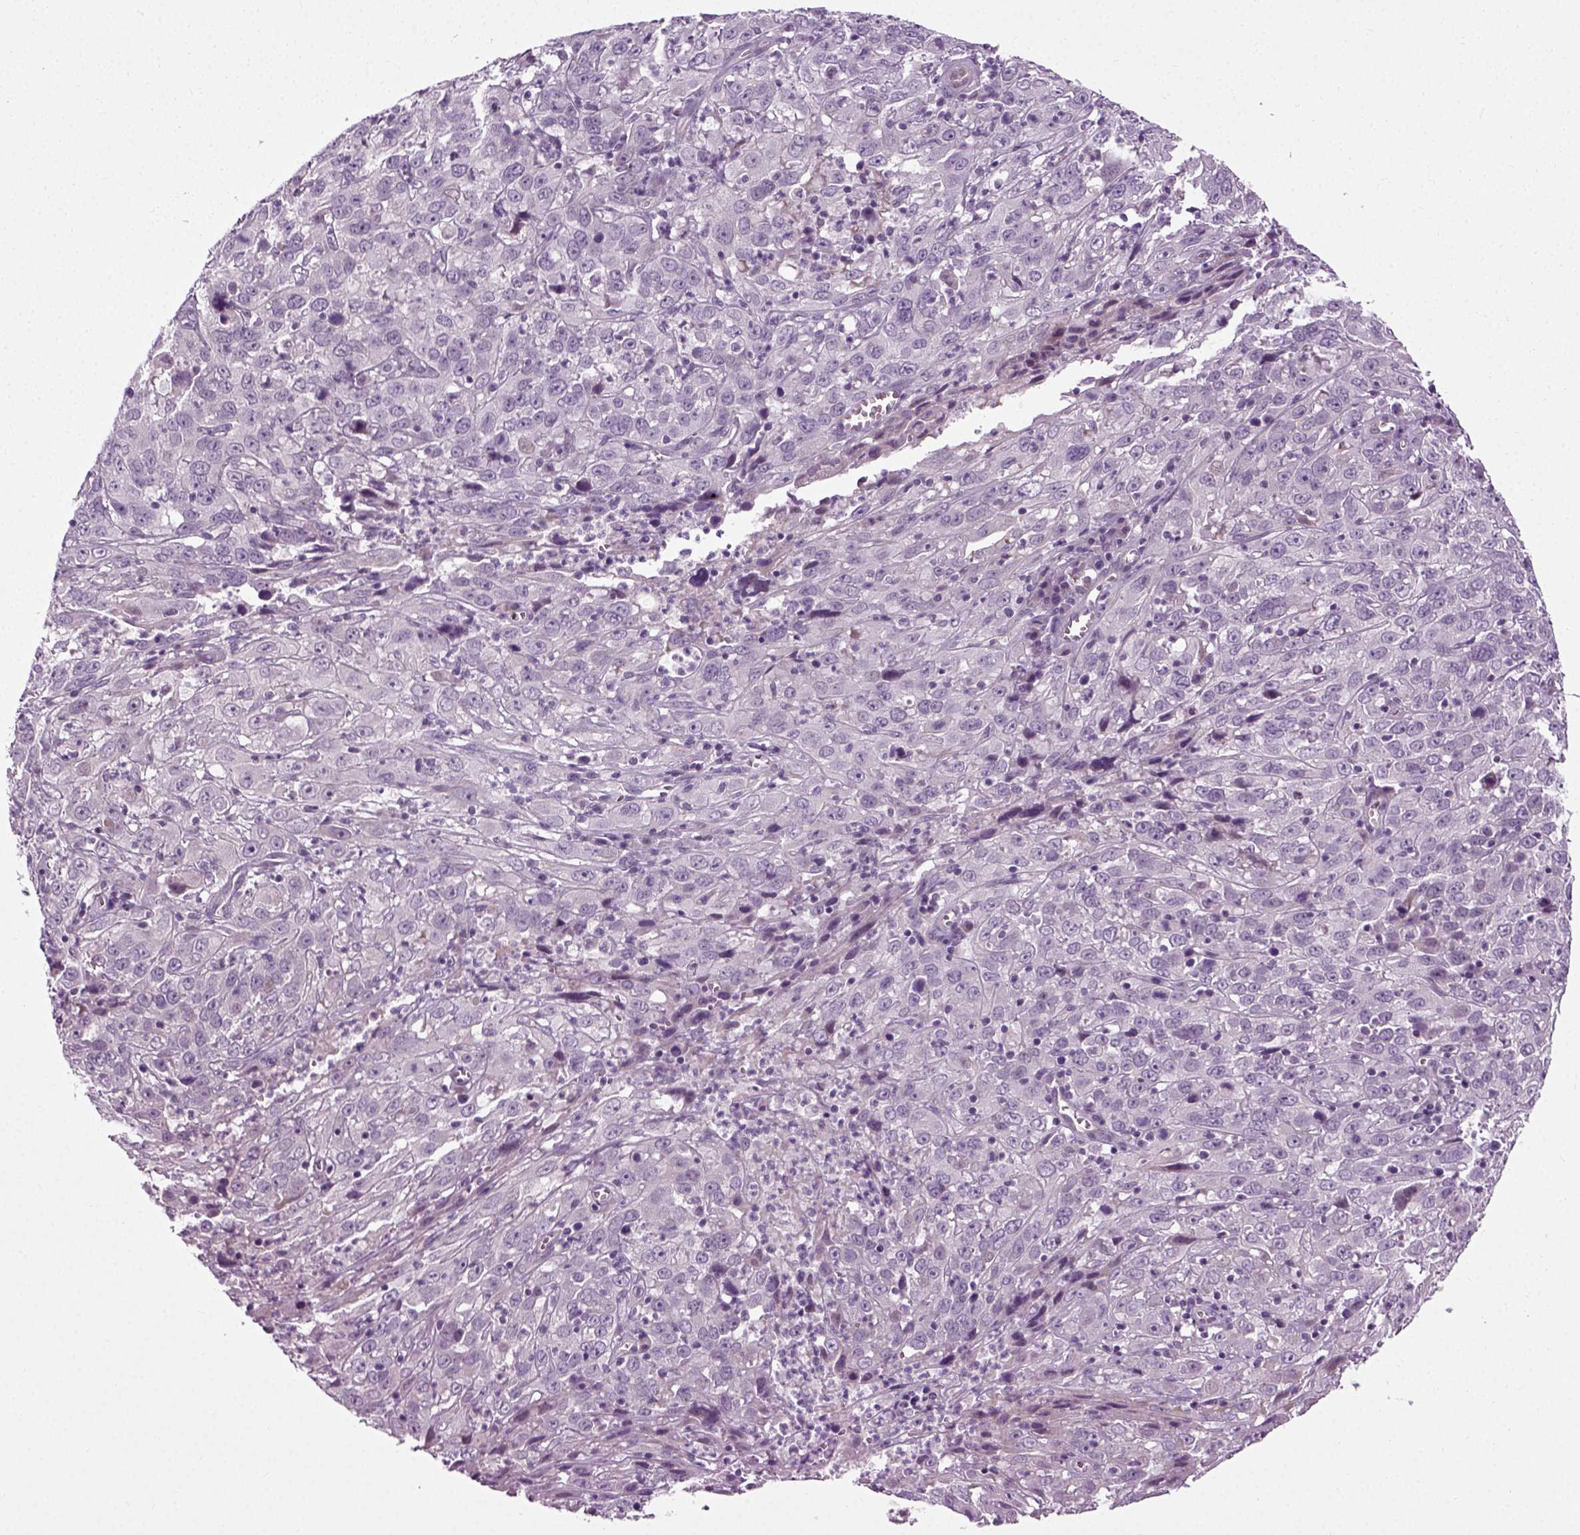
{"staining": {"intensity": "negative", "quantity": "none", "location": "none"}, "tissue": "cervical cancer", "cell_type": "Tumor cells", "image_type": "cancer", "snomed": [{"axis": "morphology", "description": "Squamous cell carcinoma, NOS"}, {"axis": "topography", "description": "Cervix"}], "caption": "IHC photomicrograph of human cervical cancer (squamous cell carcinoma) stained for a protein (brown), which displays no staining in tumor cells. (DAB (3,3'-diaminobenzidine) immunohistochemistry (IHC) visualized using brightfield microscopy, high magnification).", "gene": "SCG5", "patient": {"sex": "female", "age": 32}}